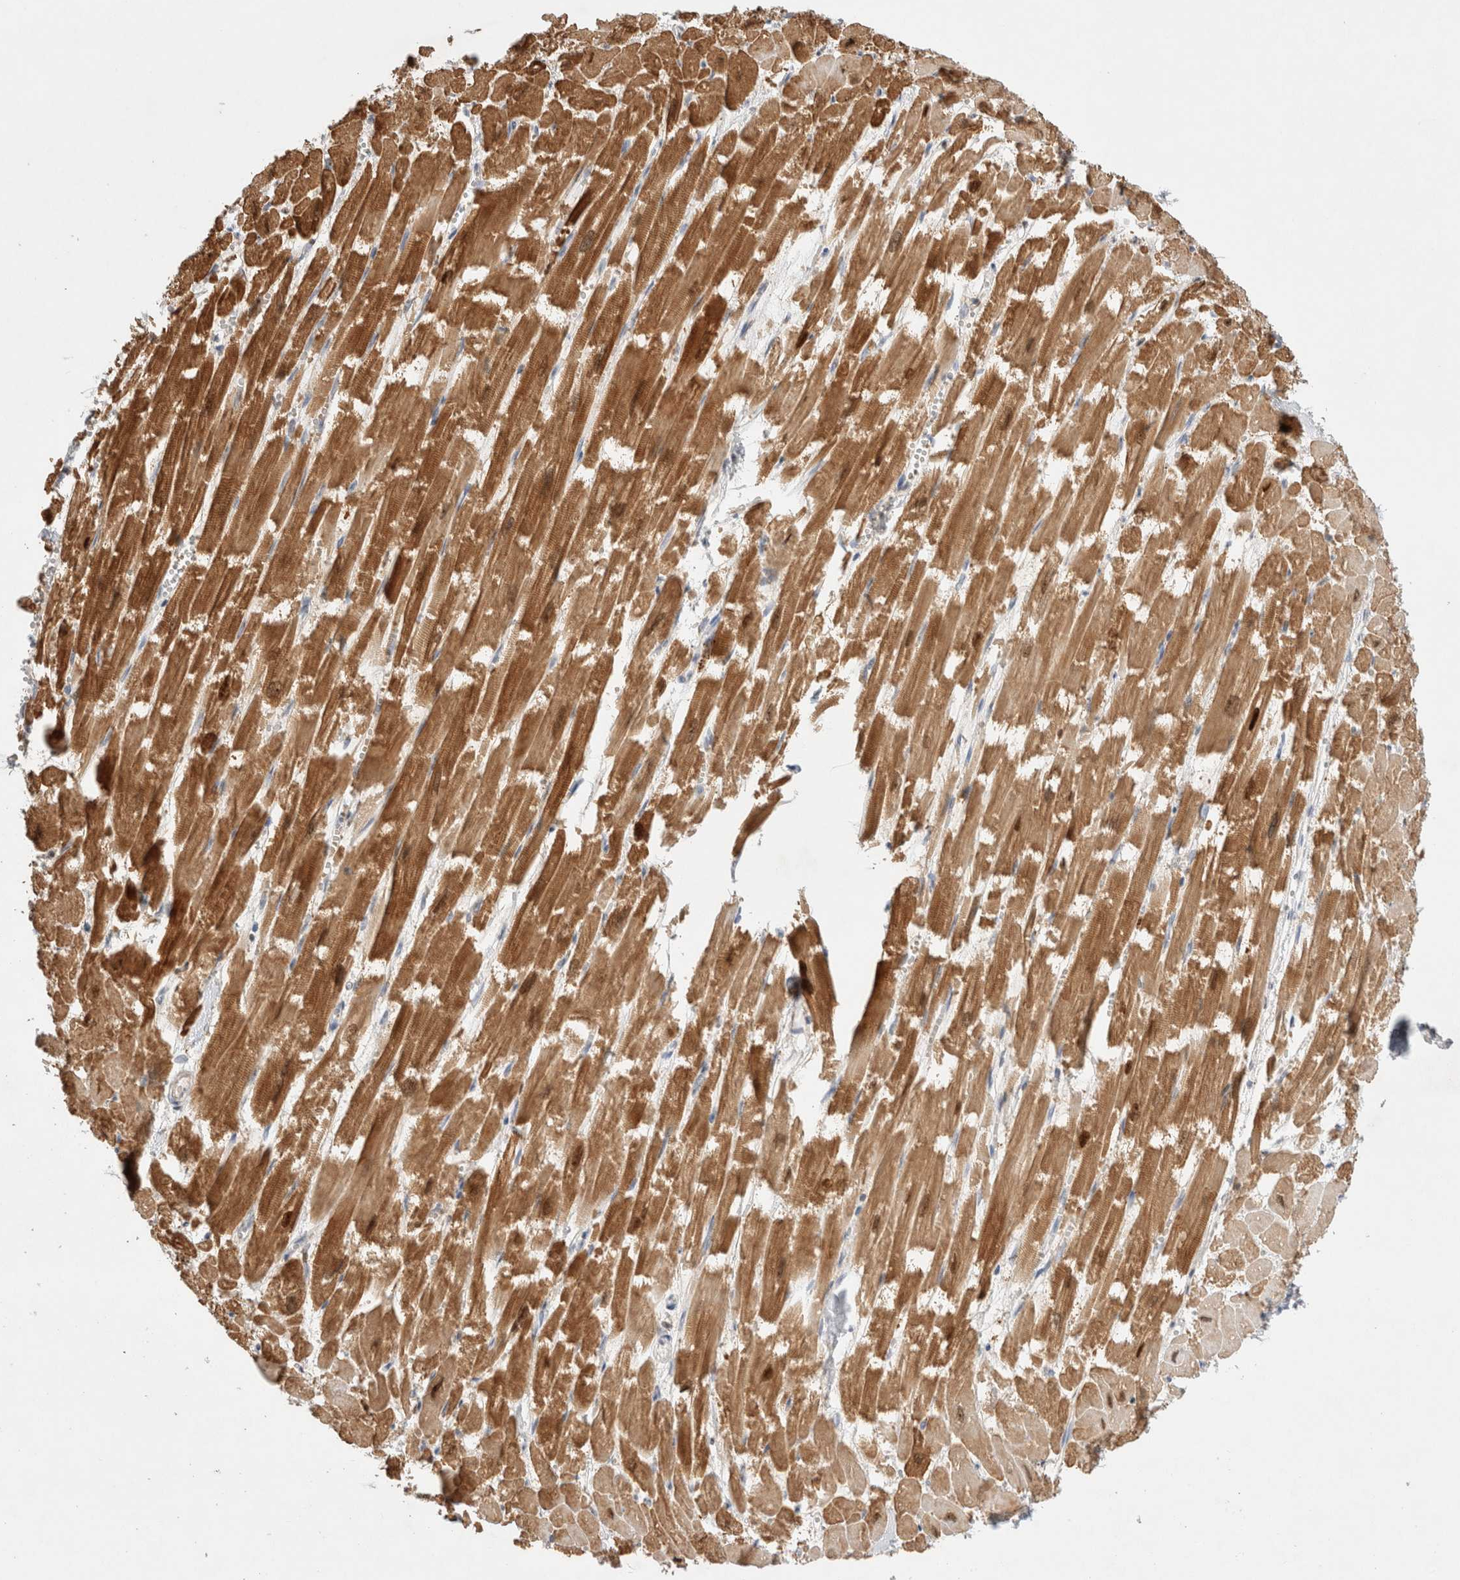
{"staining": {"intensity": "moderate", "quantity": ">75%", "location": "cytoplasmic/membranous"}, "tissue": "heart muscle", "cell_type": "Cardiomyocytes", "image_type": "normal", "snomed": [{"axis": "morphology", "description": "Normal tissue, NOS"}, {"axis": "topography", "description": "Heart"}], "caption": "About >75% of cardiomyocytes in unremarkable heart muscle show moderate cytoplasmic/membranous protein expression as visualized by brown immunohistochemical staining.", "gene": "OTUD6B", "patient": {"sex": "male", "age": 54}}